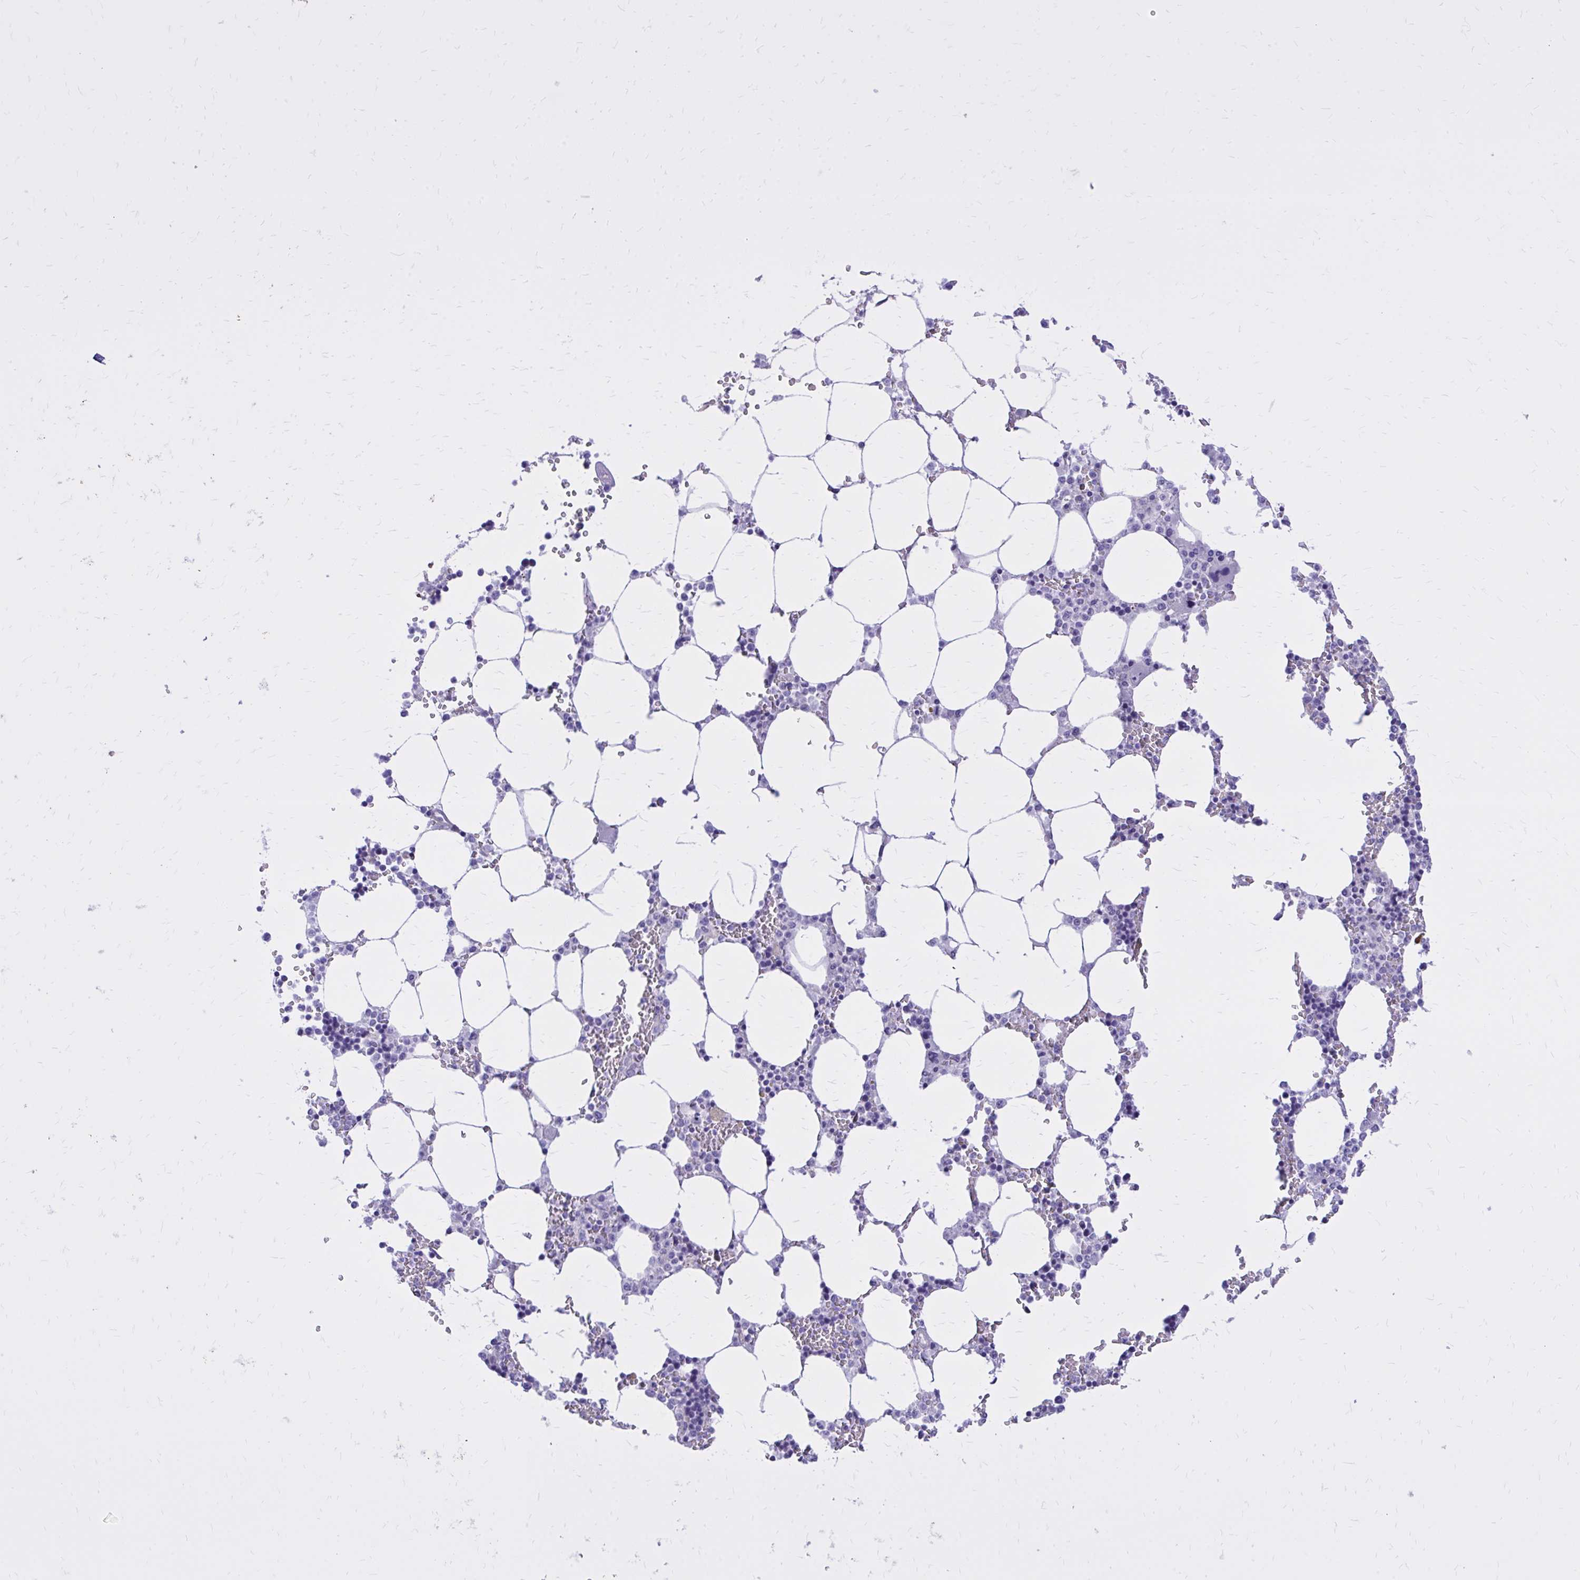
{"staining": {"intensity": "negative", "quantity": "none", "location": "none"}, "tissue": "bone marrow", "cell_type": "Hematopoietic cells", "image_type": "normal", "snomed": [{"axis": "morphology", "description": "Normal tissue, NOS"}, {"axis": "topography", "description": "Bone marrow"}], "caption": "This image is of unremarkable bone marrow stained with immunohistochemistry (IHC) to label a protein in brown with the nuclei are counter-stained blue. There is no expression in hematopoietic cells.", "gene": "EPB41L1", "patient": {"sex": "male", "age": 64}}